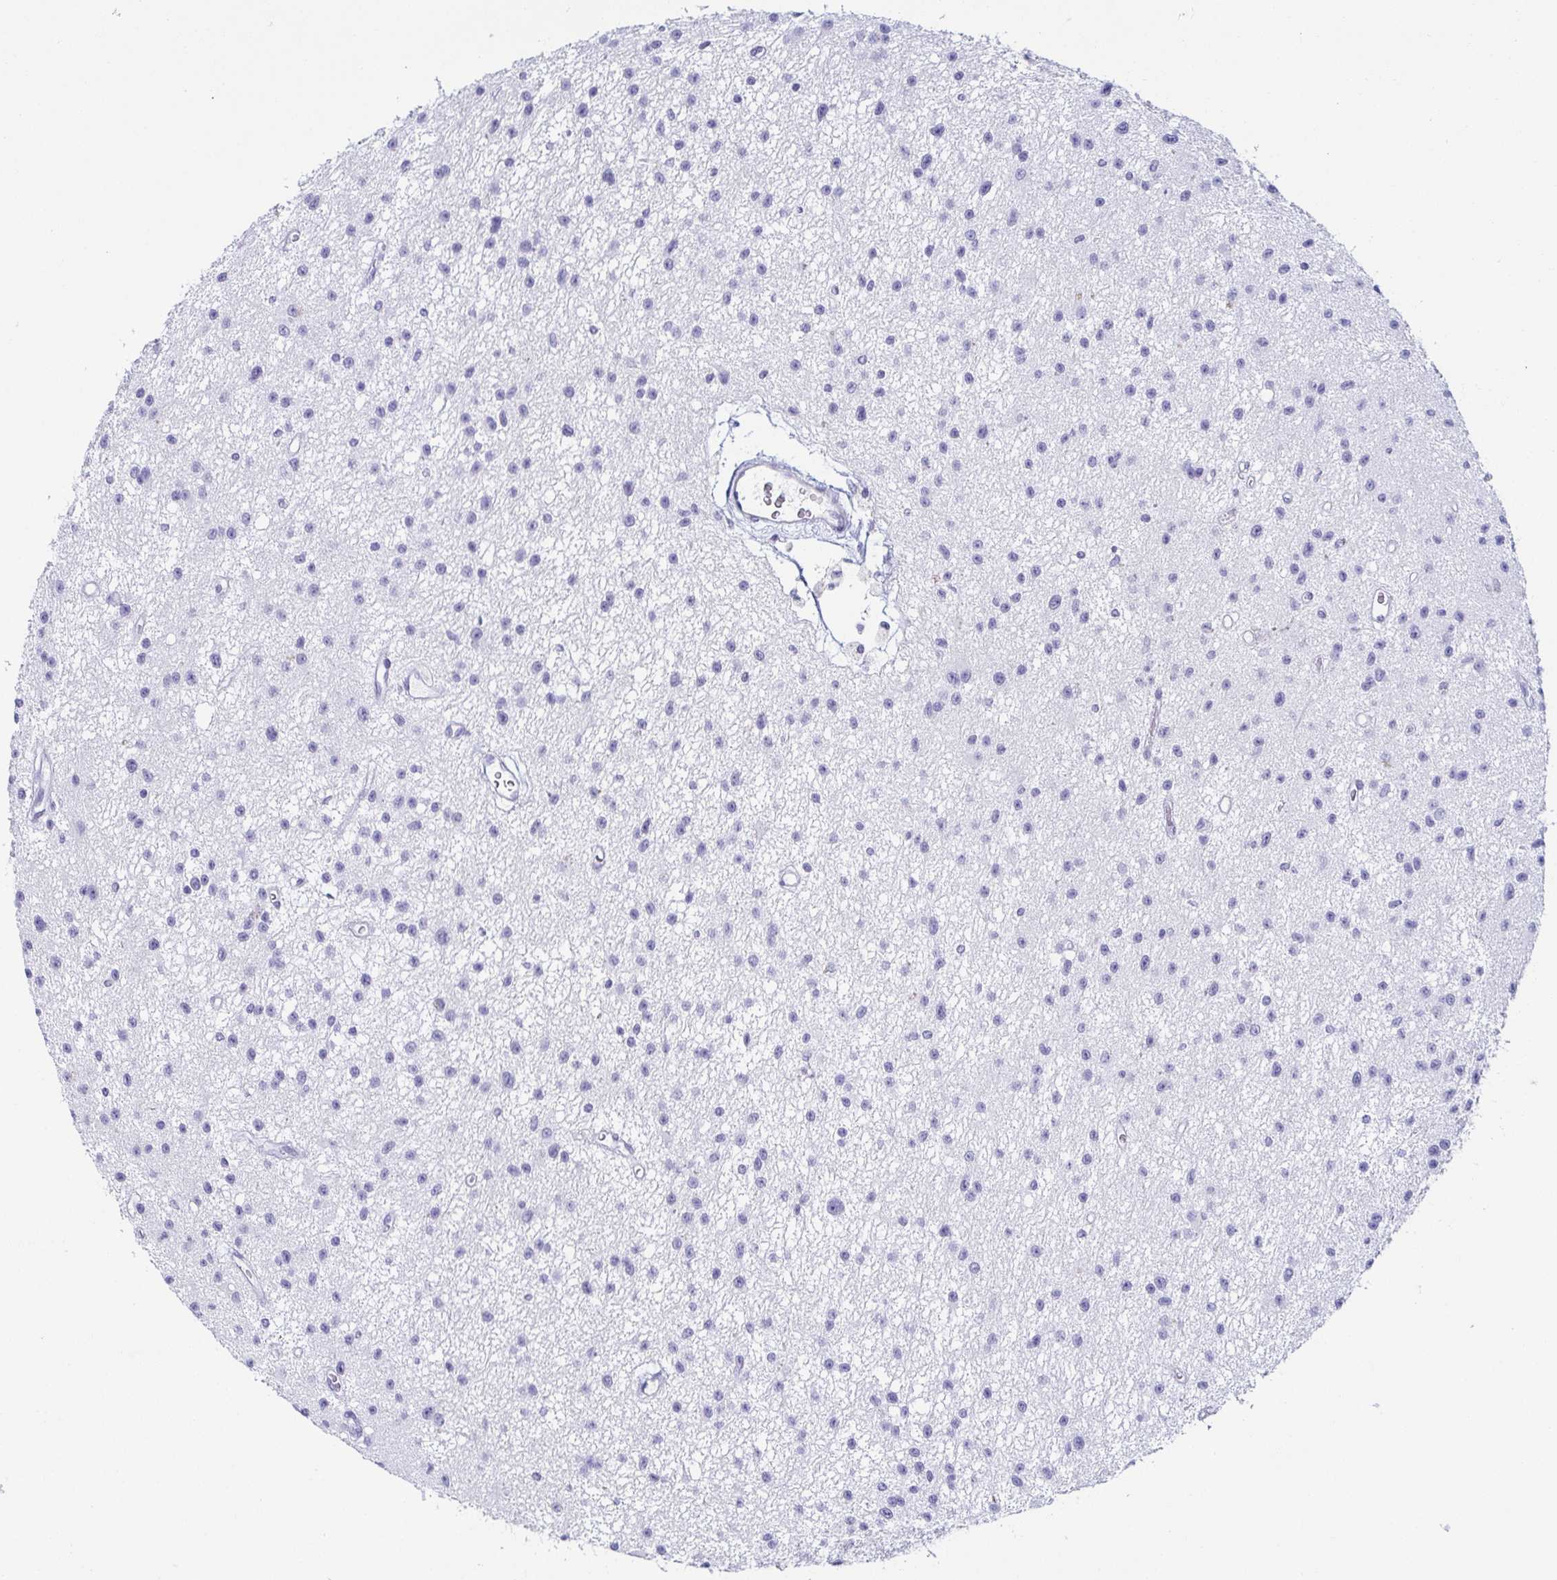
{"staining": {"intensity": "negative", "quantity": "none", "location": "none"}, "tissue": "glioma", "cell_type": "Tumor cells", "image_type": "cancer", "snomed": [{"axis": "morphology", "description": "Glioma, malignant, Low grade"}, {"axis": "topography", "description": "Brain"}], "caption": "Immunohistochemical staining of human glioma demonstrates no significant positivity in tumor cells. (Brightfield microscopy of DAB immunohistochemistry (IHC) at high magnification).", "gene": "ZG16B", "patient": {"sex": "male", "age": 43}}